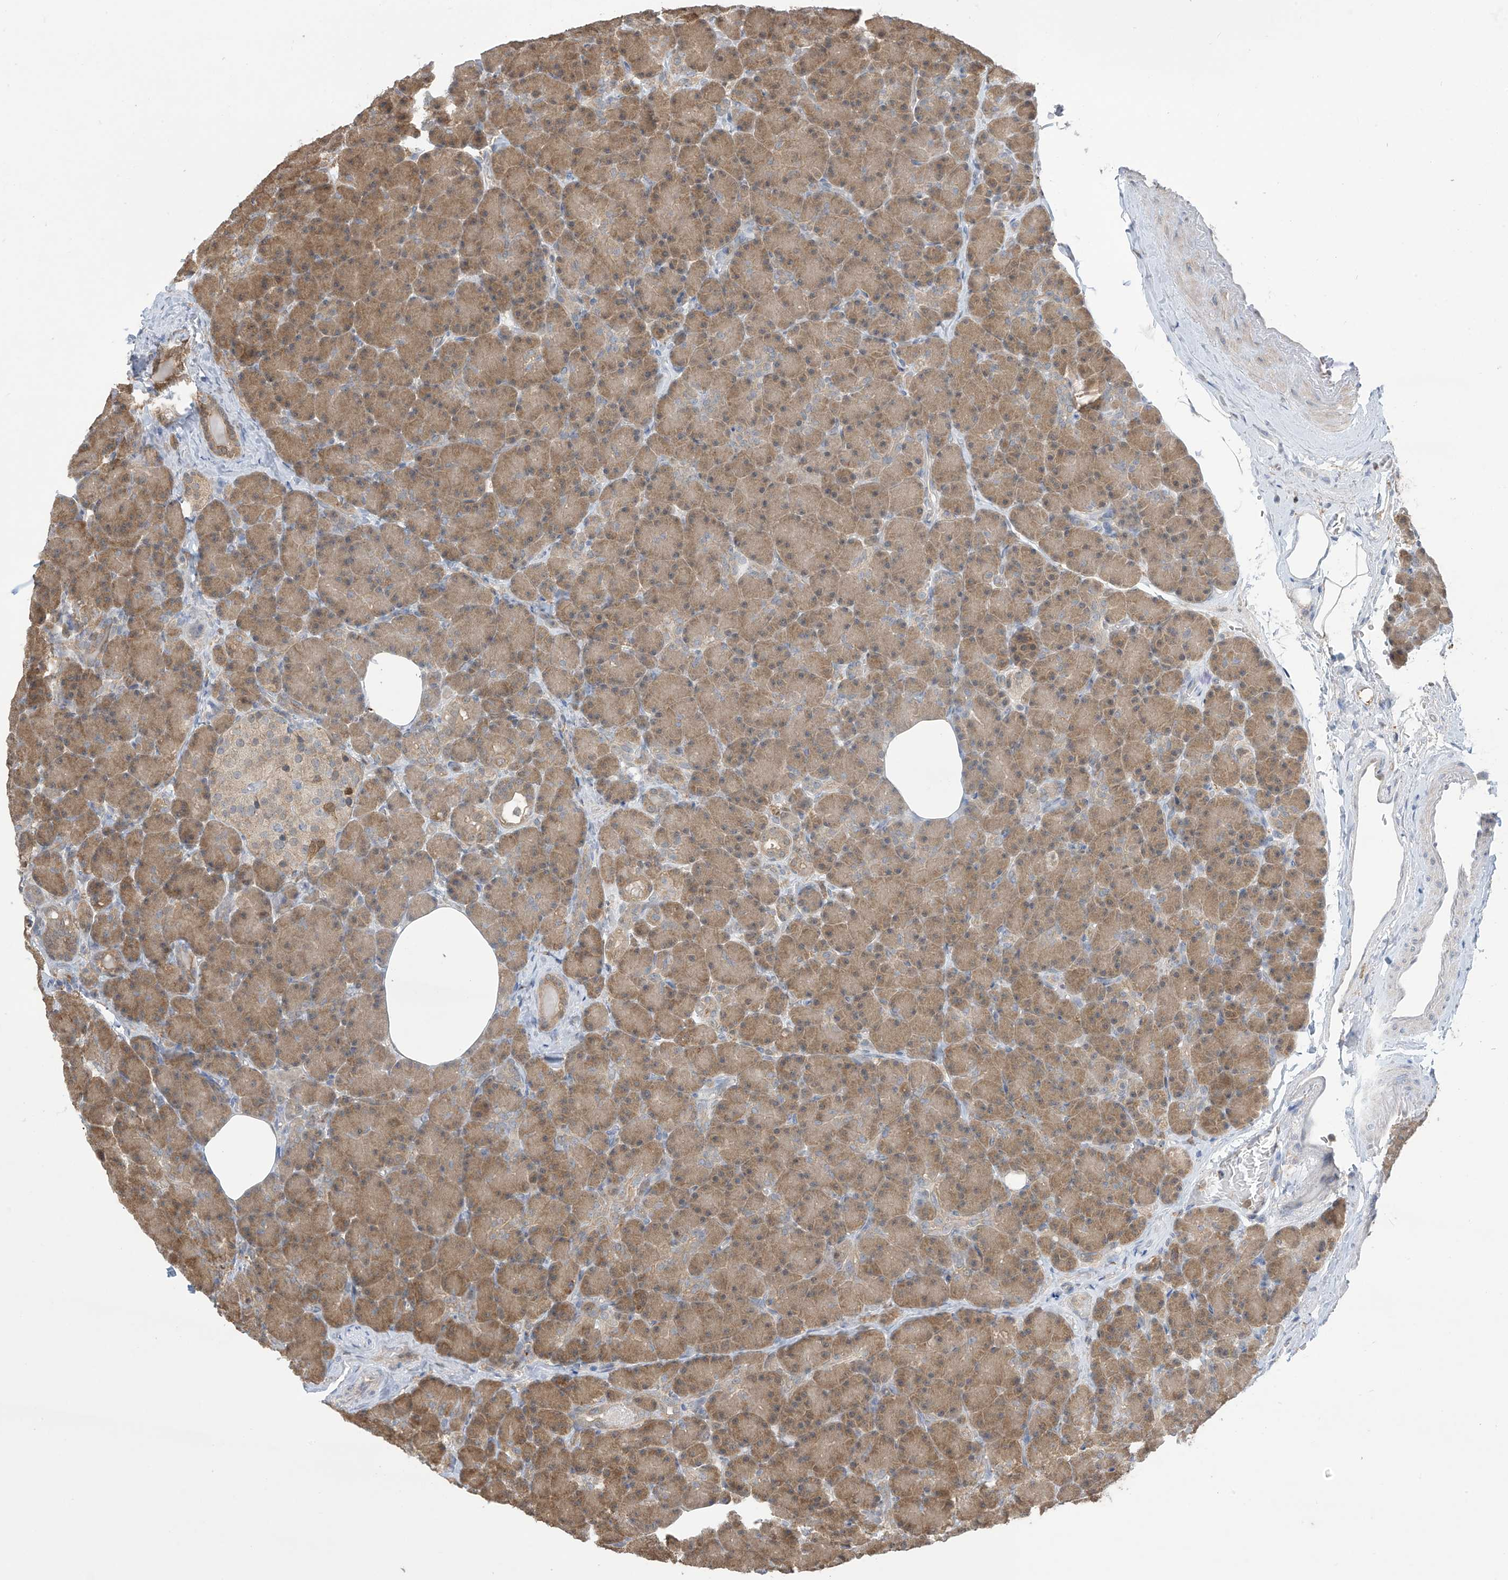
{"staining": {"intensity": "moderate", "quantity": ">75%", "location": "cytoplasmic/membranous"}, "tissue": "pancreas", "cell_type": "Exocrine glandular cells", "image_type": "normal", "snomed": [{"axis": "morphology", "description": "Normal tissue, NOS"}, {"axis": "topography", "description": "Pancreas"}], "caption": "An IHC micrograph of normal tissue is shown. Protein staining in brown highlights moderate cytoplasmic/membranous positivity in pancreas within exocrine glandular cells. The staining was performed using DAB (3,3'-diaminobenzidine) to visualize the protein expression in brown, while the nuclei were stained in blue with hematoxylin (Magnification: 20x).", "gene": "IDH1", "patient": {"sex": "female", "age": 43}}